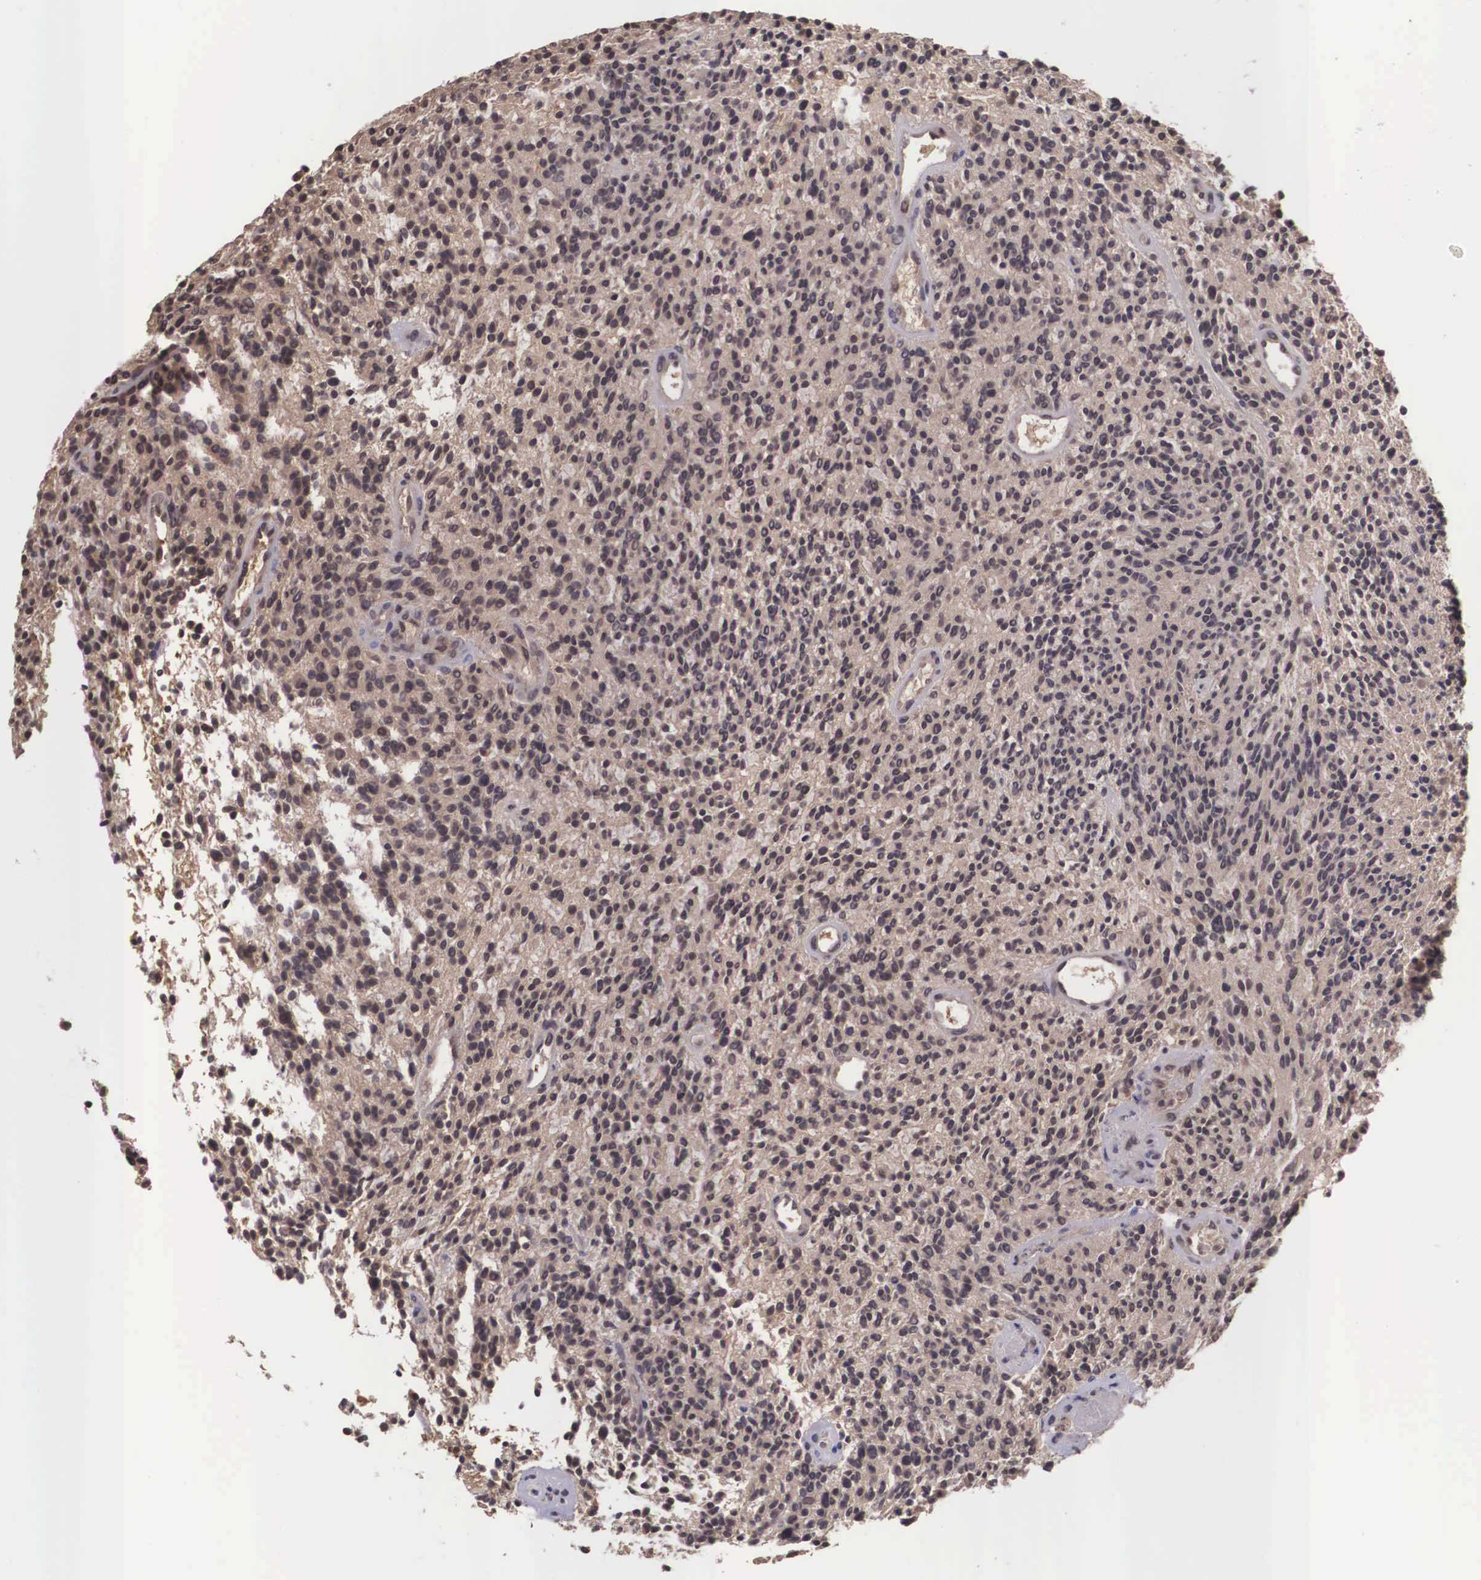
{"staining": {"intensity": "moderate", "quantity": ">75%", "location": "cytoplasmic/membranous"}, "tissue": "glioma", "cell_type": "Tumor cells", "image_type": "cancer", "snomed": [{"axis": "morphology", "description": "Glioma, malignant, High grade"}, {"axis": "topography", "description": "Brain"}], "caption": "A brown stain highlights moderate cytoplasmic/membranous expression of a protein in malignant glioma (high-grade) tumor cells.", "gene": "VASH1", "patient": {"sex": "female", "age": 13}}